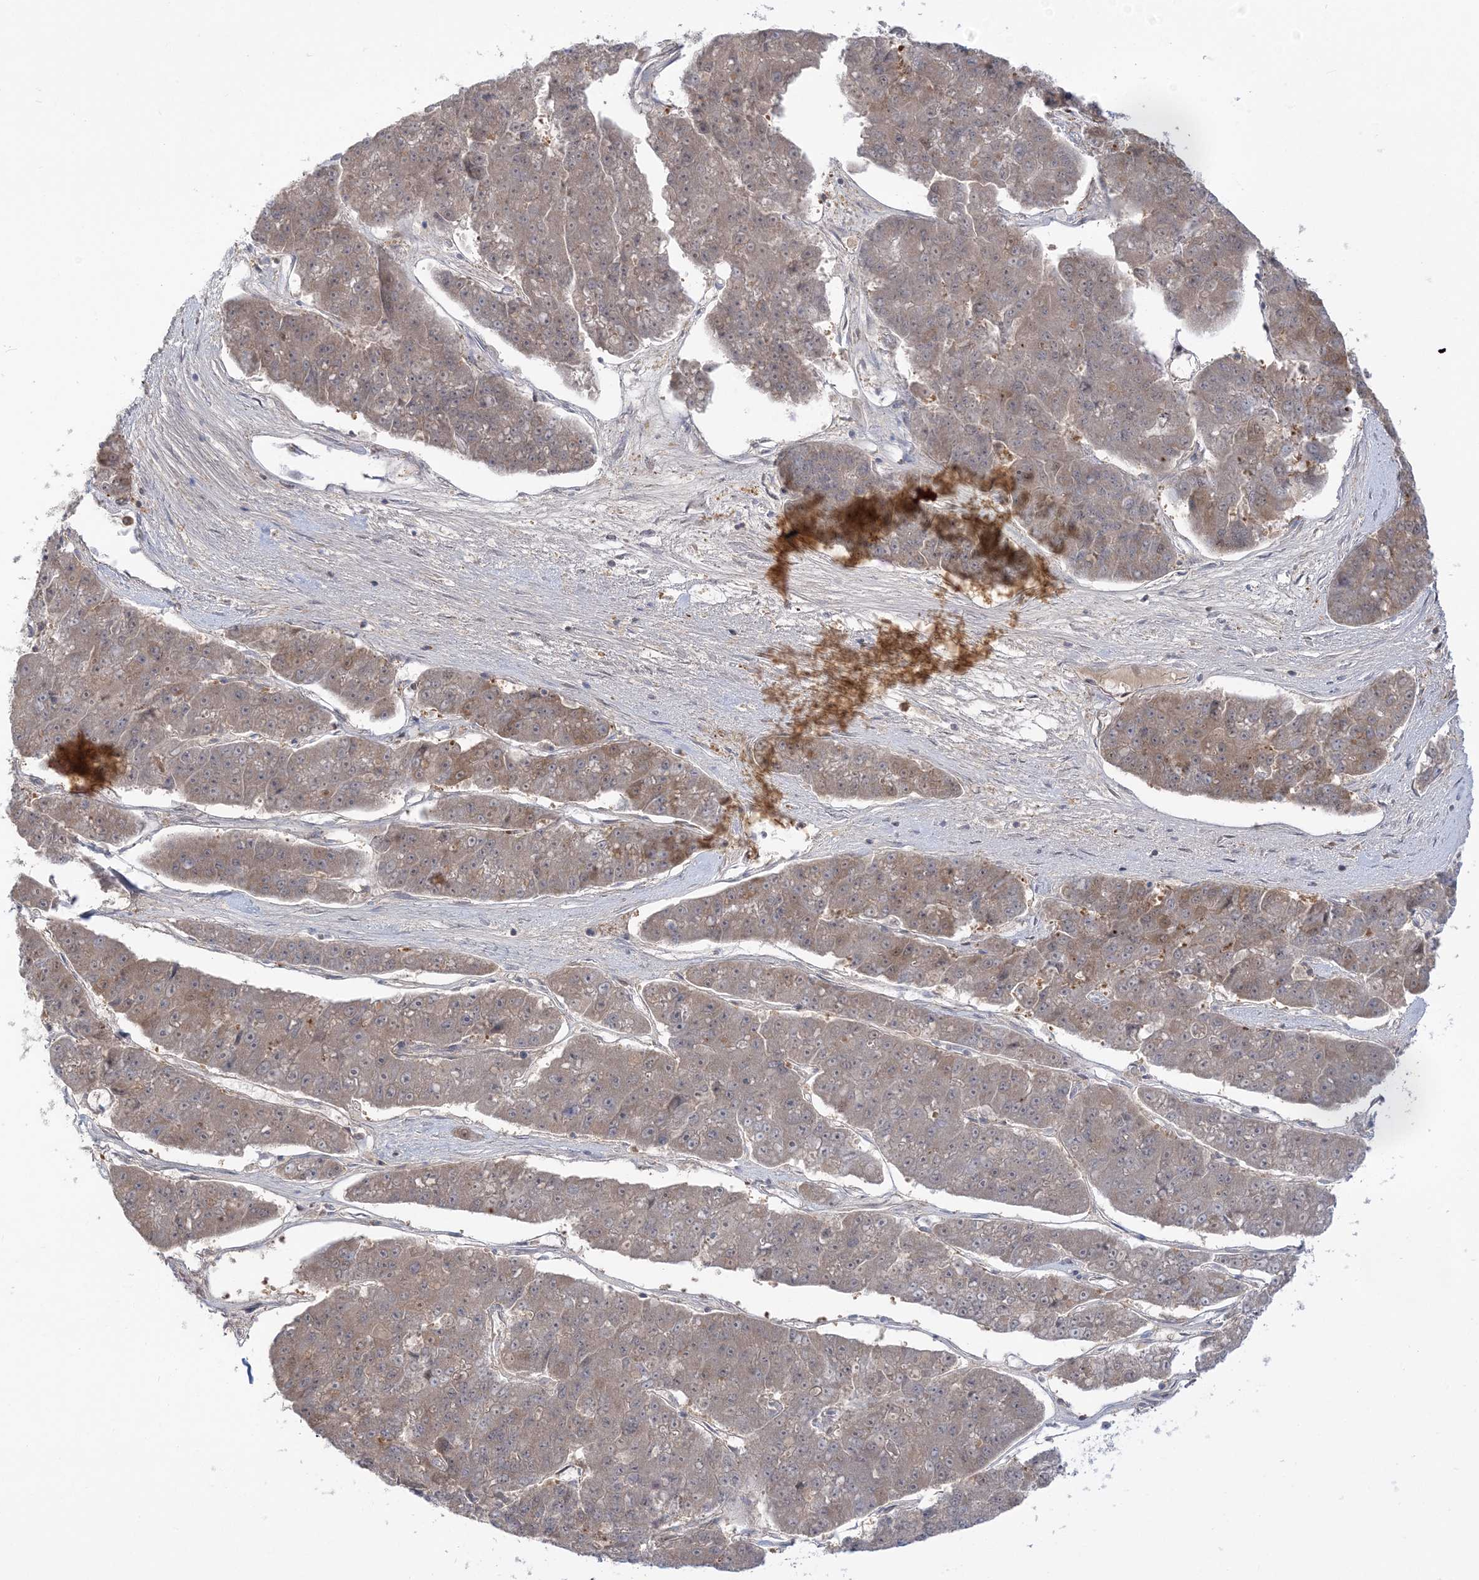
{"staining": {"intensity": "weak", "quantity": "<25%", "location": "cytoplasmic/membranous"}, "tissue": "pancreatic cancer", "cell_type": "Tumor cells", "image_type": "cancer", "snomed": [{"axis": "morphology", "description": "Adenocarcinoma, NOS"}, {"axis": "topography", "description": "Pancreas"}], "caption": "Immunohistochemistry (IHC) of human pancreatic cancer demonstrates no expression in tumor cells.", "gene": "THADA", "patient": {"sex": "male", "age": 50}}